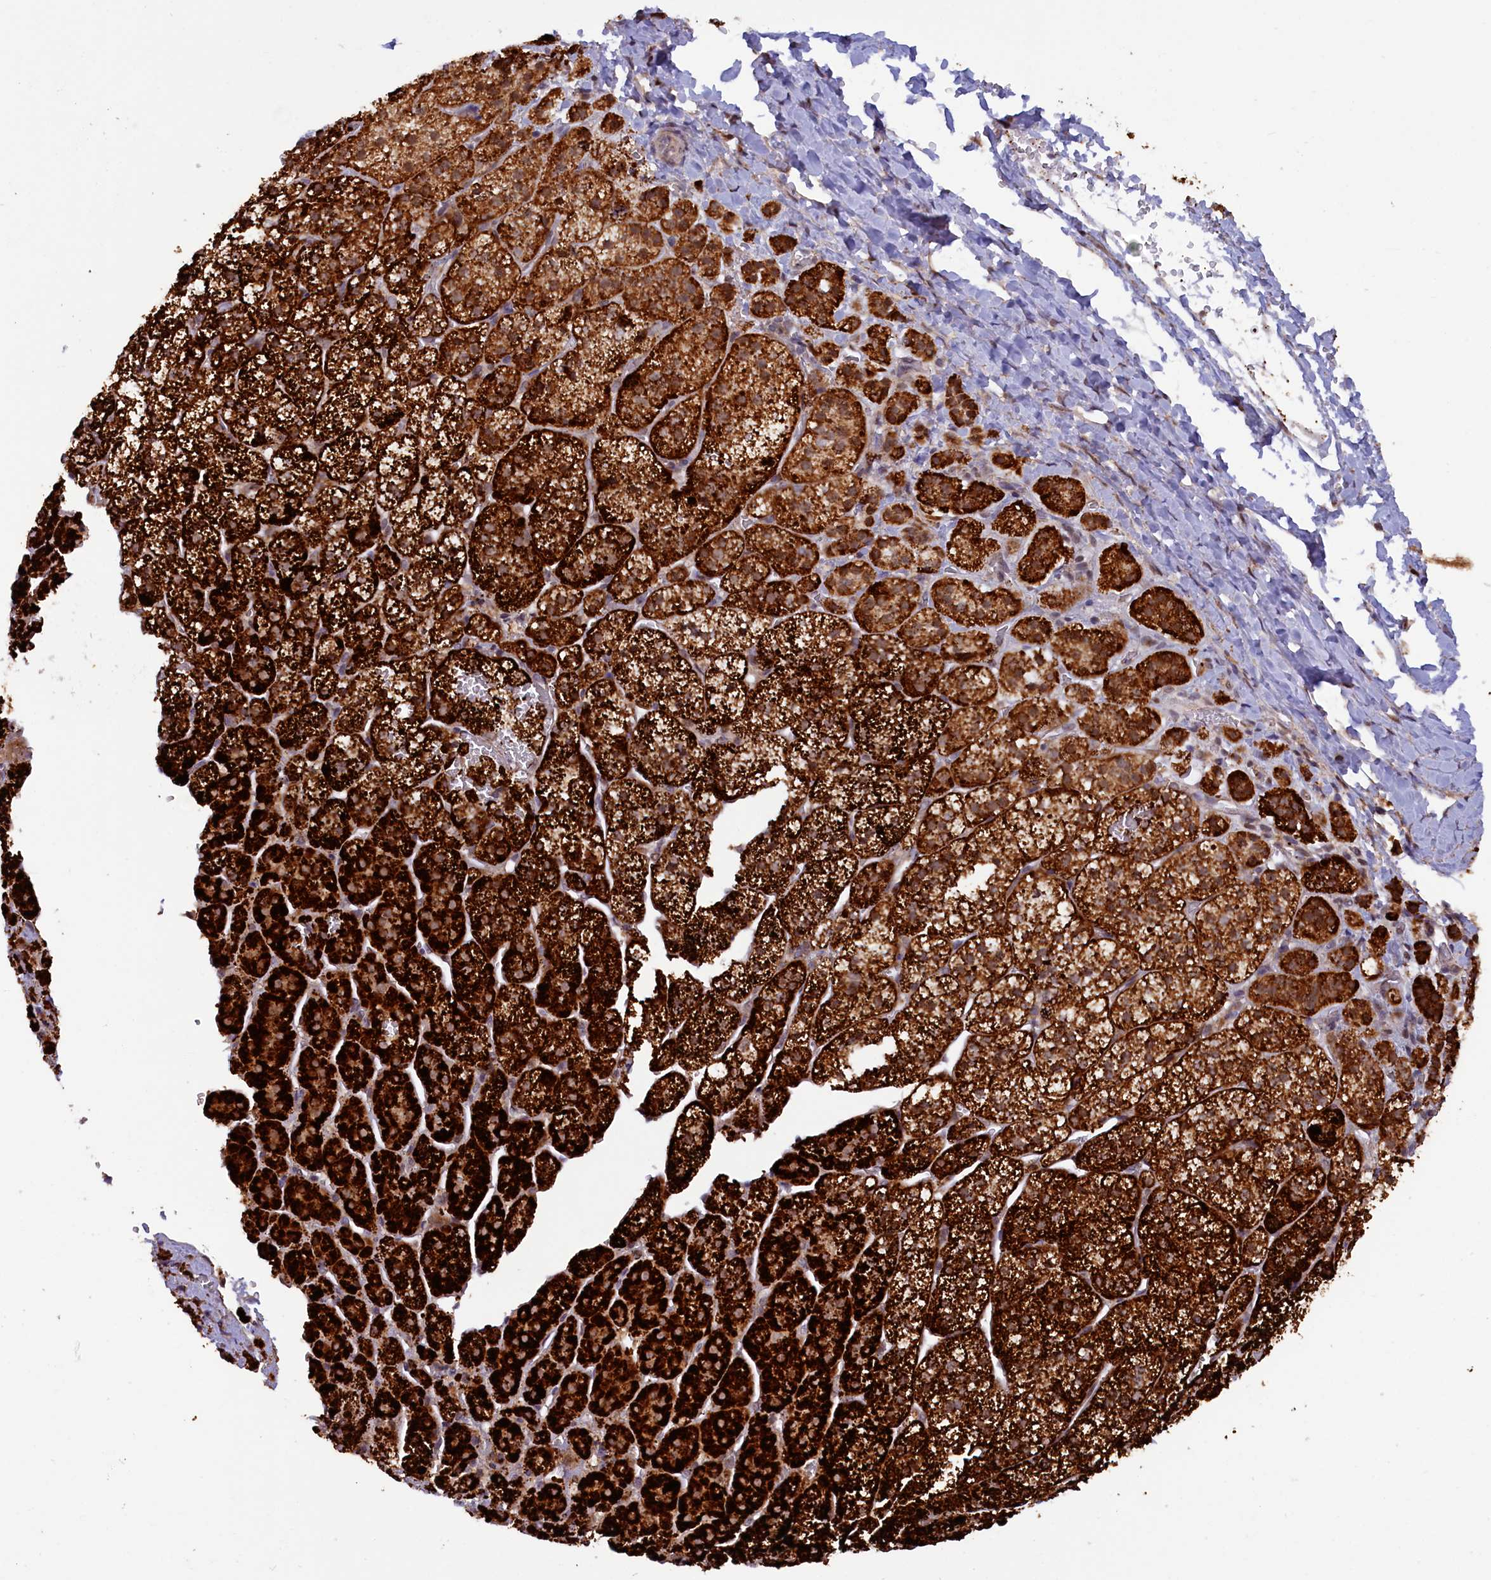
{"staining": {"intensity": "strong", "quantity": ">75%", "location": "cytoplasmic/membranous"}, "tissue": "adrenal gland", "cell_type": "Glandular cells", "image_type": "normal", "snomed": [{"axis": "morphology", "description": "Normal tissue, NOS"}, {"axis": "topography", "description": "Adrenal gland"}], "caption": "Human adrenal gland stained for a protein (brown) reveals strong cytoplasmic/membranous positive expression in approximately >75% of glandular cells.", "gene": "DUS3L", "patient": {"sex": "female", "age": 44}}